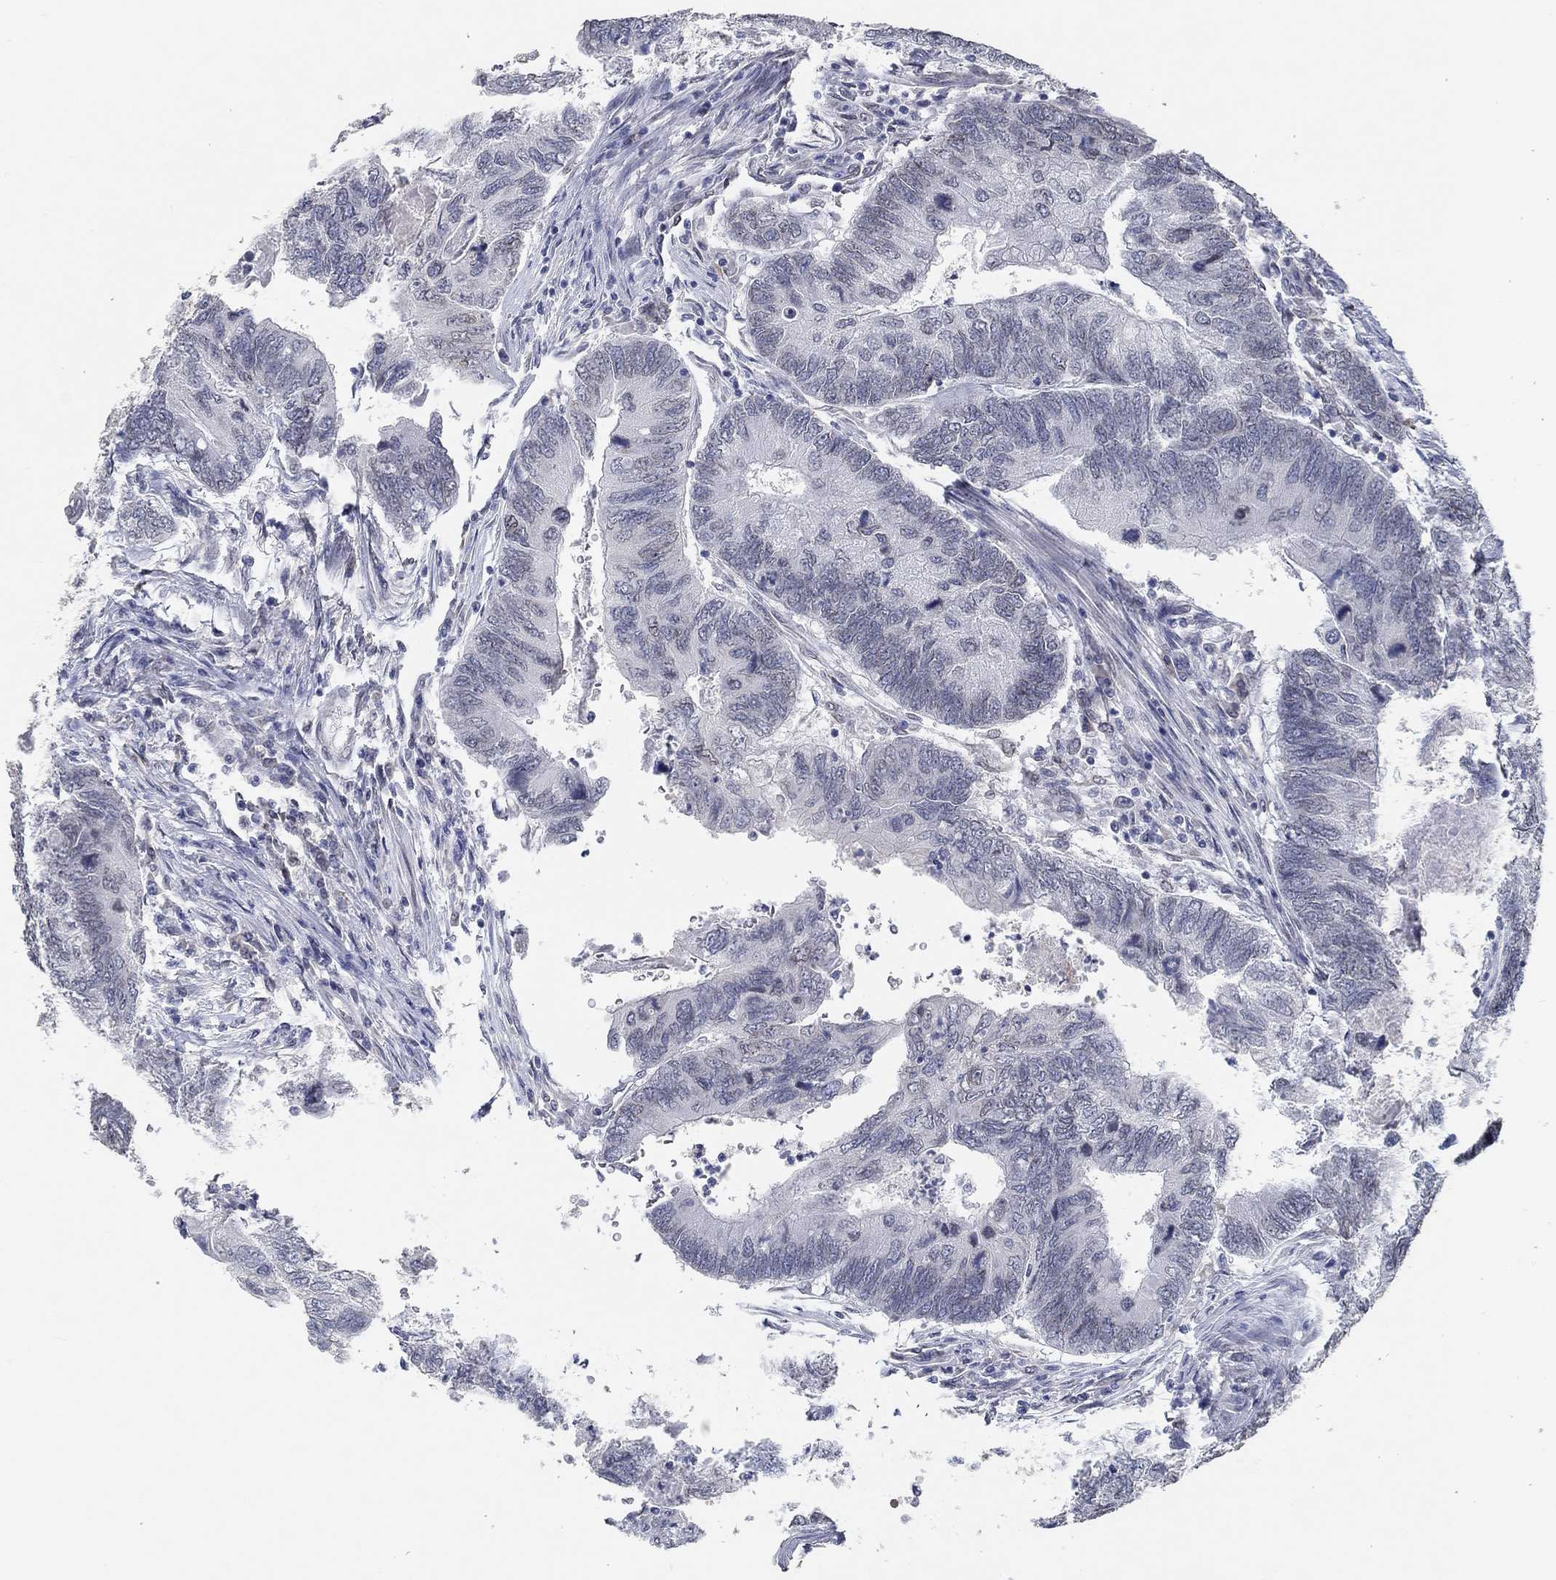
{"staining": {"intensity": "negative", "quantity": "none", "location": "none"}, "tissue": "colorectal cancer", "cell_type": "Tumor cells", "image_type": "cancer", "snomed": [{"axis": "morphology", "description": "Adenocarcinoma, NOS"}, {"axis": "topography", "description": "Colon"}], "caption": "Immunohistochemistry of human adenocarcinoma (colorectal) shows no expression in tumor cells. (DAB (3,3'-diaminobenzidine) immunohistochemistry, high magnification).", "gene": "NUP155", "patient": {"sex": "female", "age": 67}}